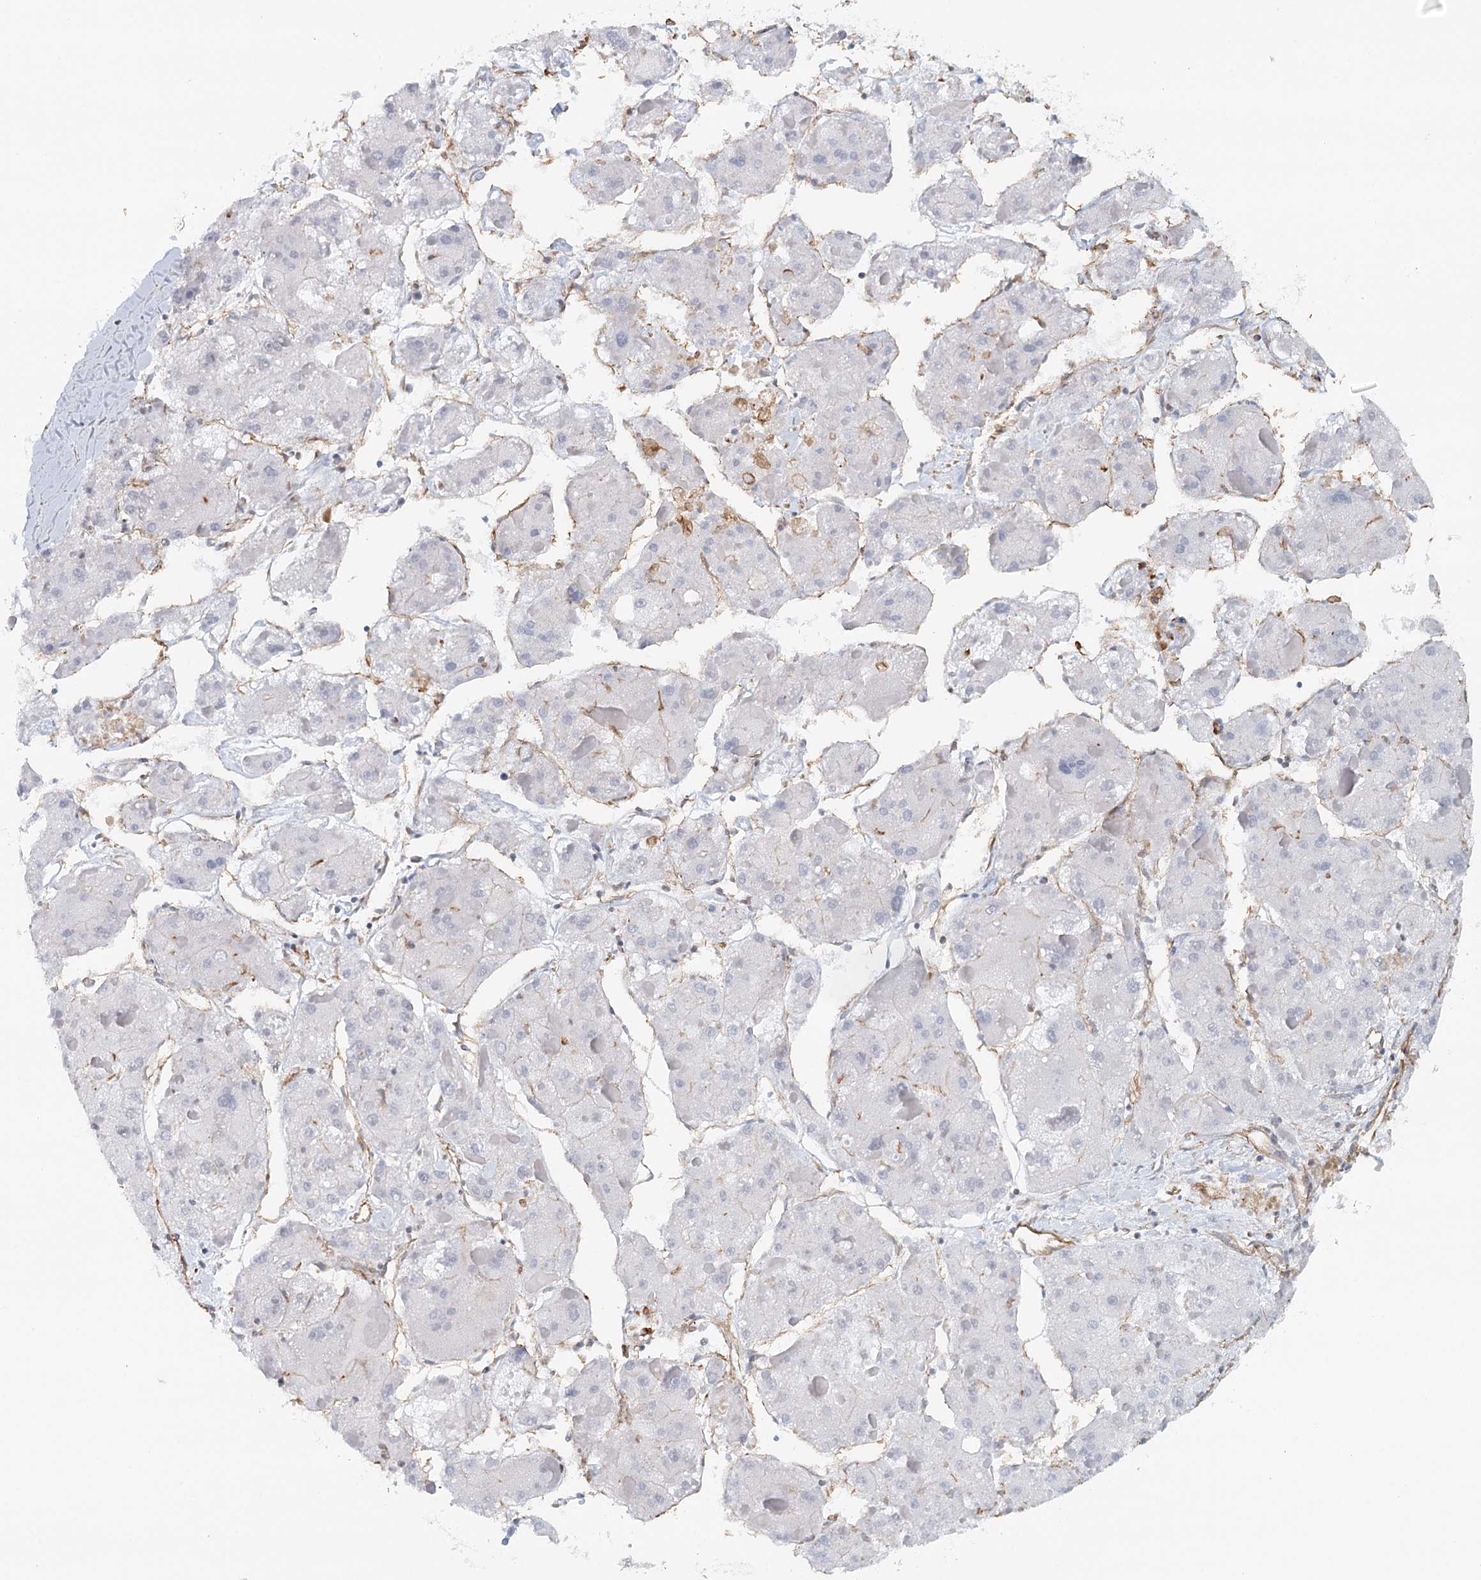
{"staining": {"intensity": "negative", "quantity": "none", "location": "none"}, "tissue": "liver cancer", "cell_type": "Tumor cells", "image_type": "cancer", "snomed": [{"axis": "morphology", "description": "Carcinoma, Hepatocellular, NOS"}, {"axis": "topography", "description": "Liver"}], "caption": "Tumor cells are negative for protein expression in human liver cancer. (Stains: DAB IHC with hematoxylin counter stain, Microscopy: brightfield microscopy at high magnification).", "gene": "SYNPO", "patient": {"sex": "female", "age": 73}}